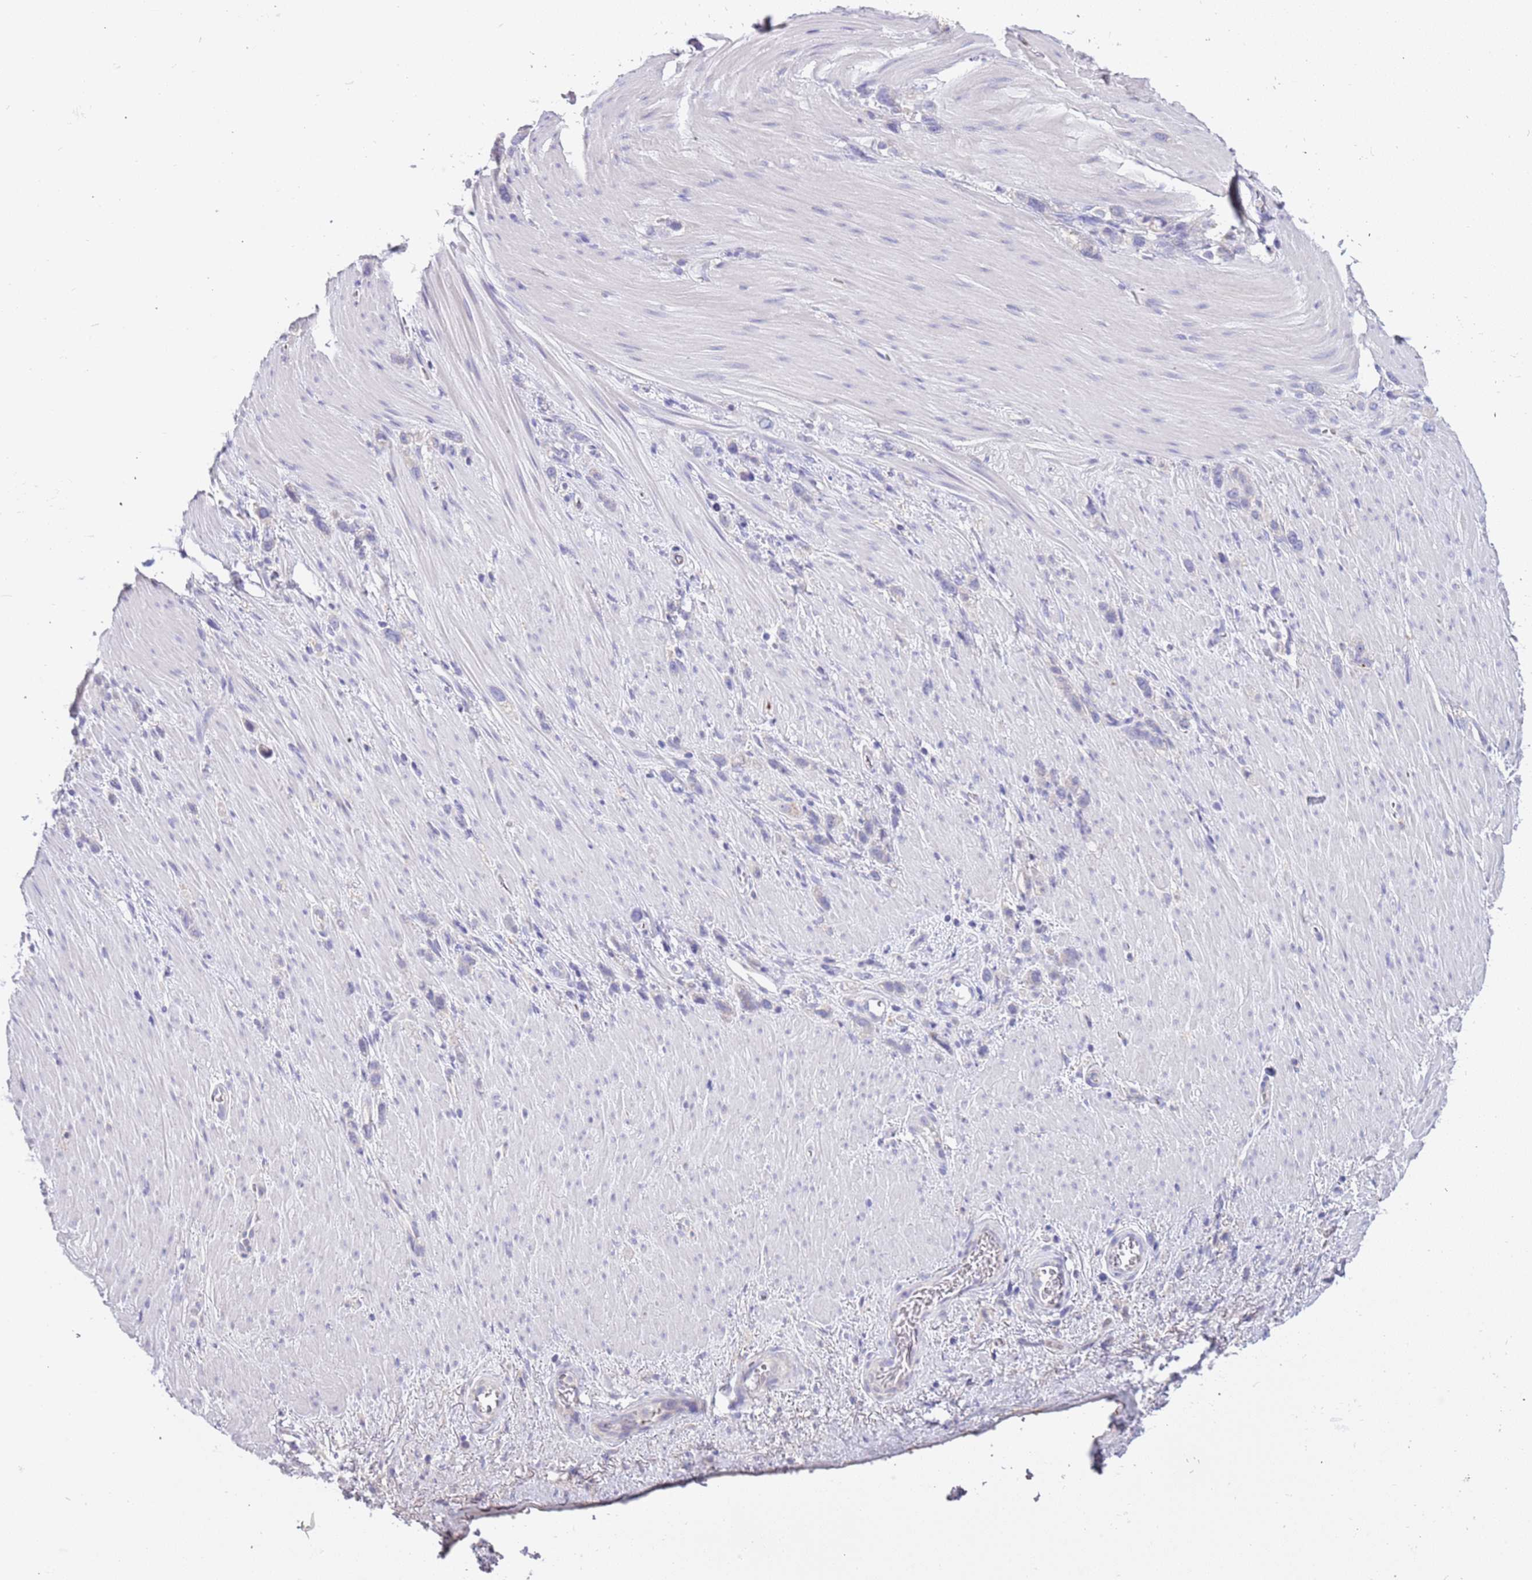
{"staining": {"intensity": "negative", "quantity": "none", "location": "none"}, "tissue": "stomach cancer", "cell_type": "Tumor cells", "image_type": "cancer", "snomed": [{"axis": "morphology", "description": "Adenocarcinoma, NOS"}, {"axis": "topography", "description": "Stomach"}], "caption": "Tumor cells show no significant protein positivity in stomach cancer.", "gene": "RHCG", "patient": {"sex": "female", "age": 65}}